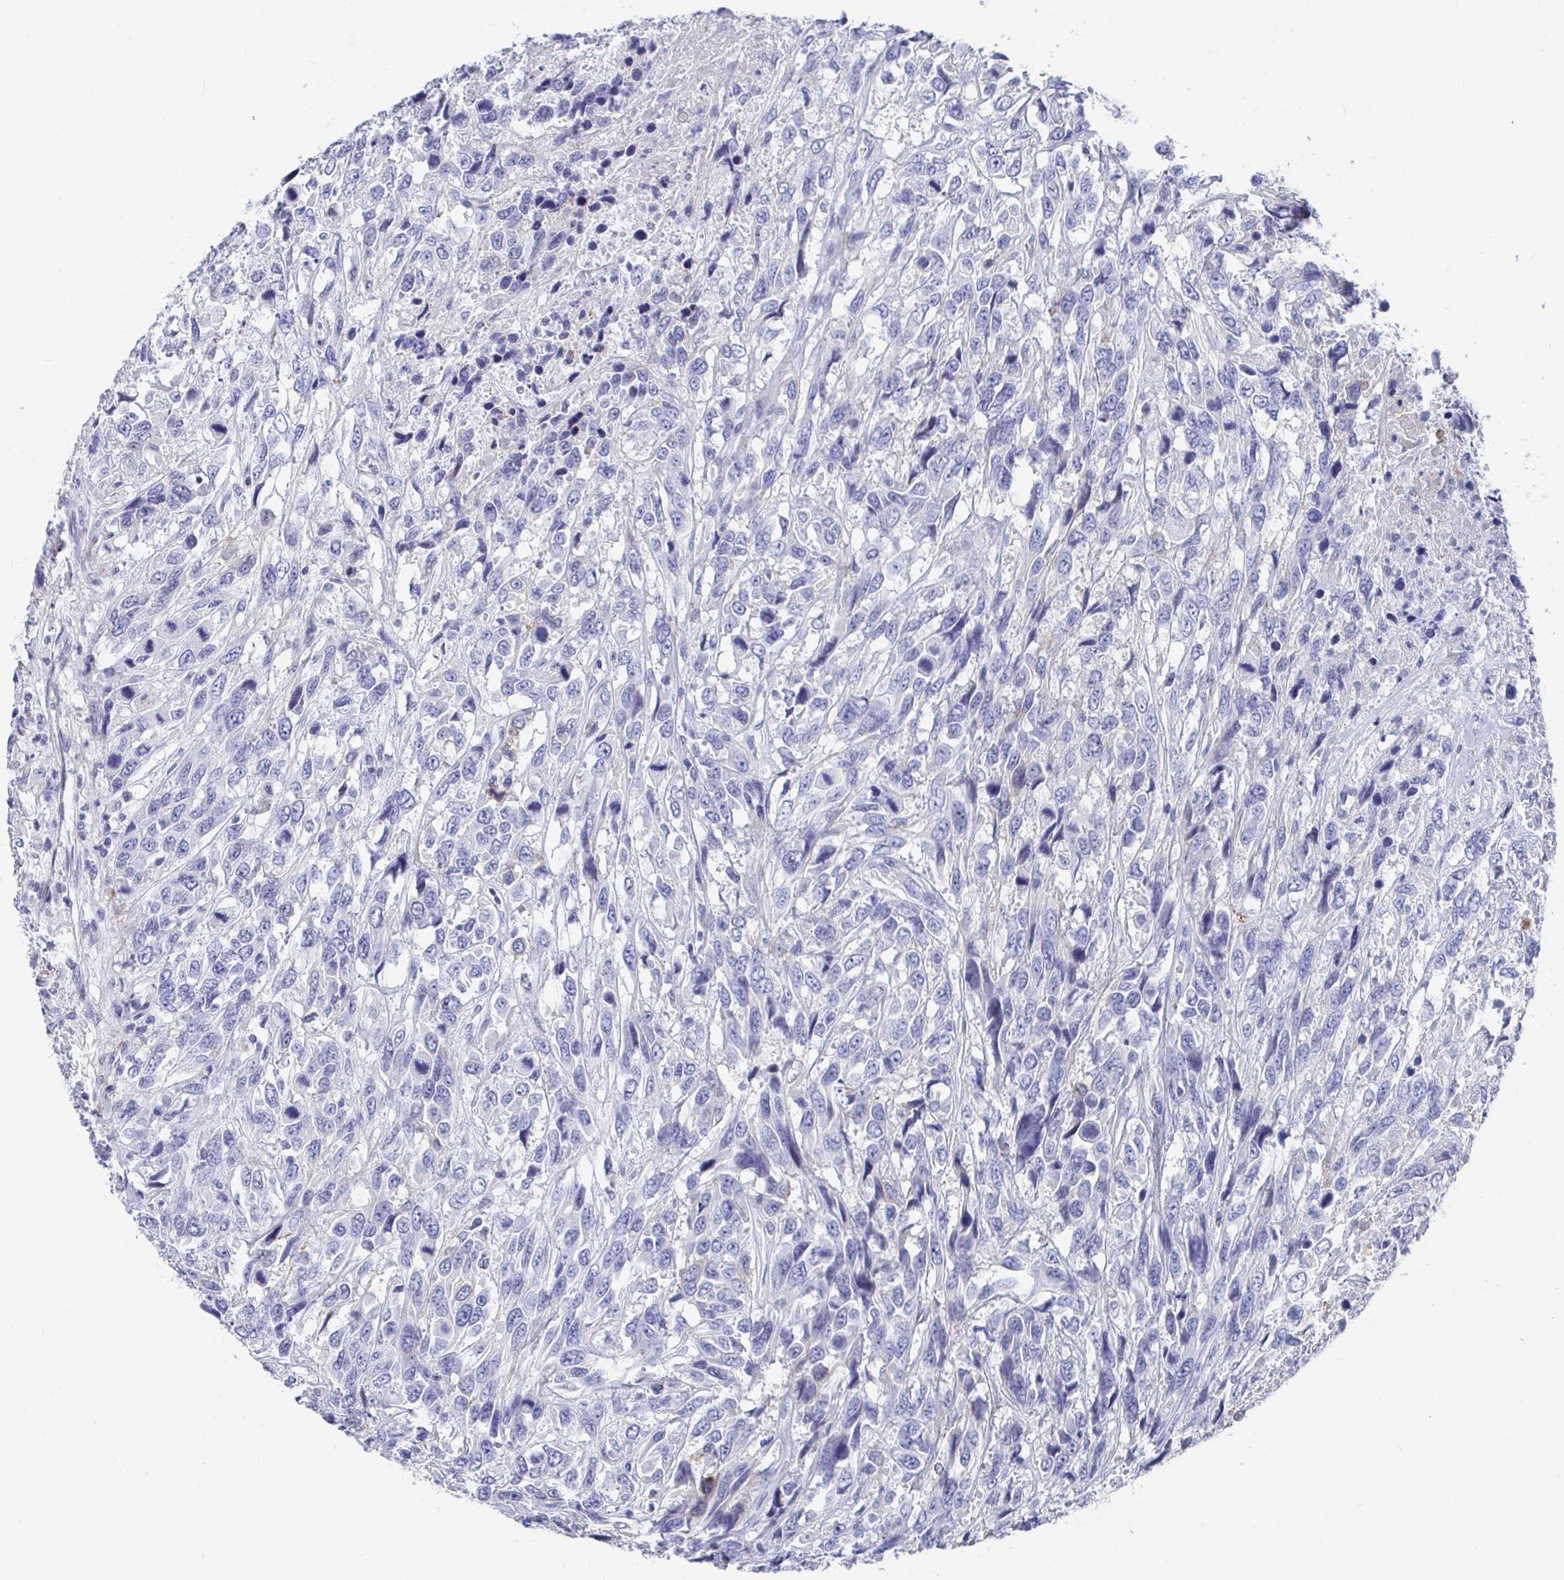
{"staining": {"intensity": "negative", "quantity": "none", "location": "none"}, "tissue": "urothelial cancer", "cell_type": "Tumor cells", "image_type": "cancer", "snomed": [{"axis": "morphology", "description": "Urothelial carcinoma, High grade"}, {"axis": "topography", "description": "Urinary bladder"}], "caption": "A micrograph of human urothelial carcinoma (high-grade) is negative for staining in tumor cells.", "gene": "ZFP82", "patient": {"sex": "female", "age": 70}}